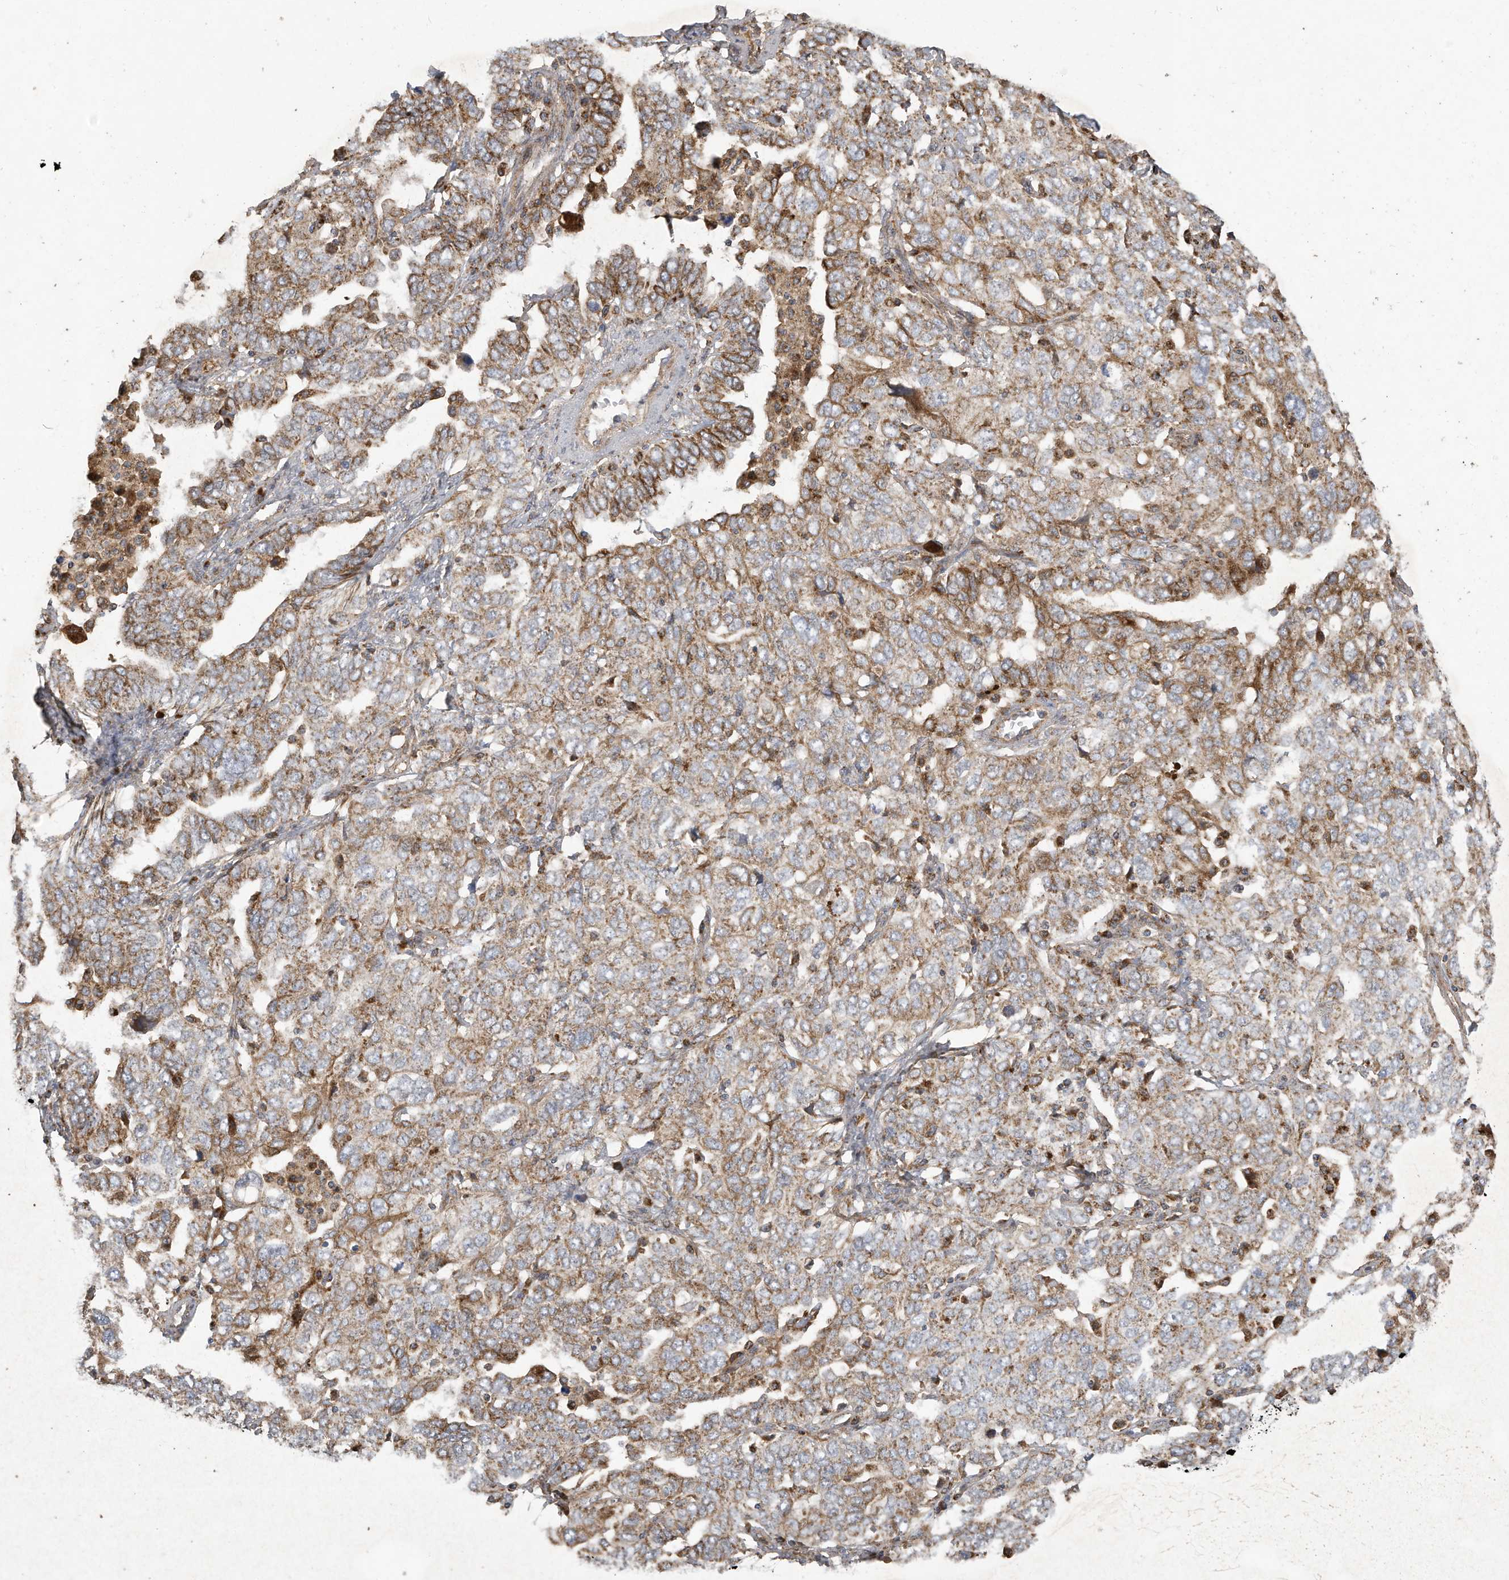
{"staining": {"intensity": "moderate", "quantity": ">75%", "location": "cytoplasmic/membranous"}, "tissue": "ovarian cancer", "cell_type": "Tumor cells", "image_type": "cancer", "snomed": [{"axis": "morphology", "description": "Carcinoma, endometroid"}, {"axis": "topography", "description": "Ovary"}], "caption": "Ovarian endometroid carcinoma was stained to show a protein in brown. There is medium levels of moderate cytoplasmic/membranous expression in approximately >75% of tumor cells.", "gene": "C2orf74", "patient": {"sex": "female", "age": 62}}